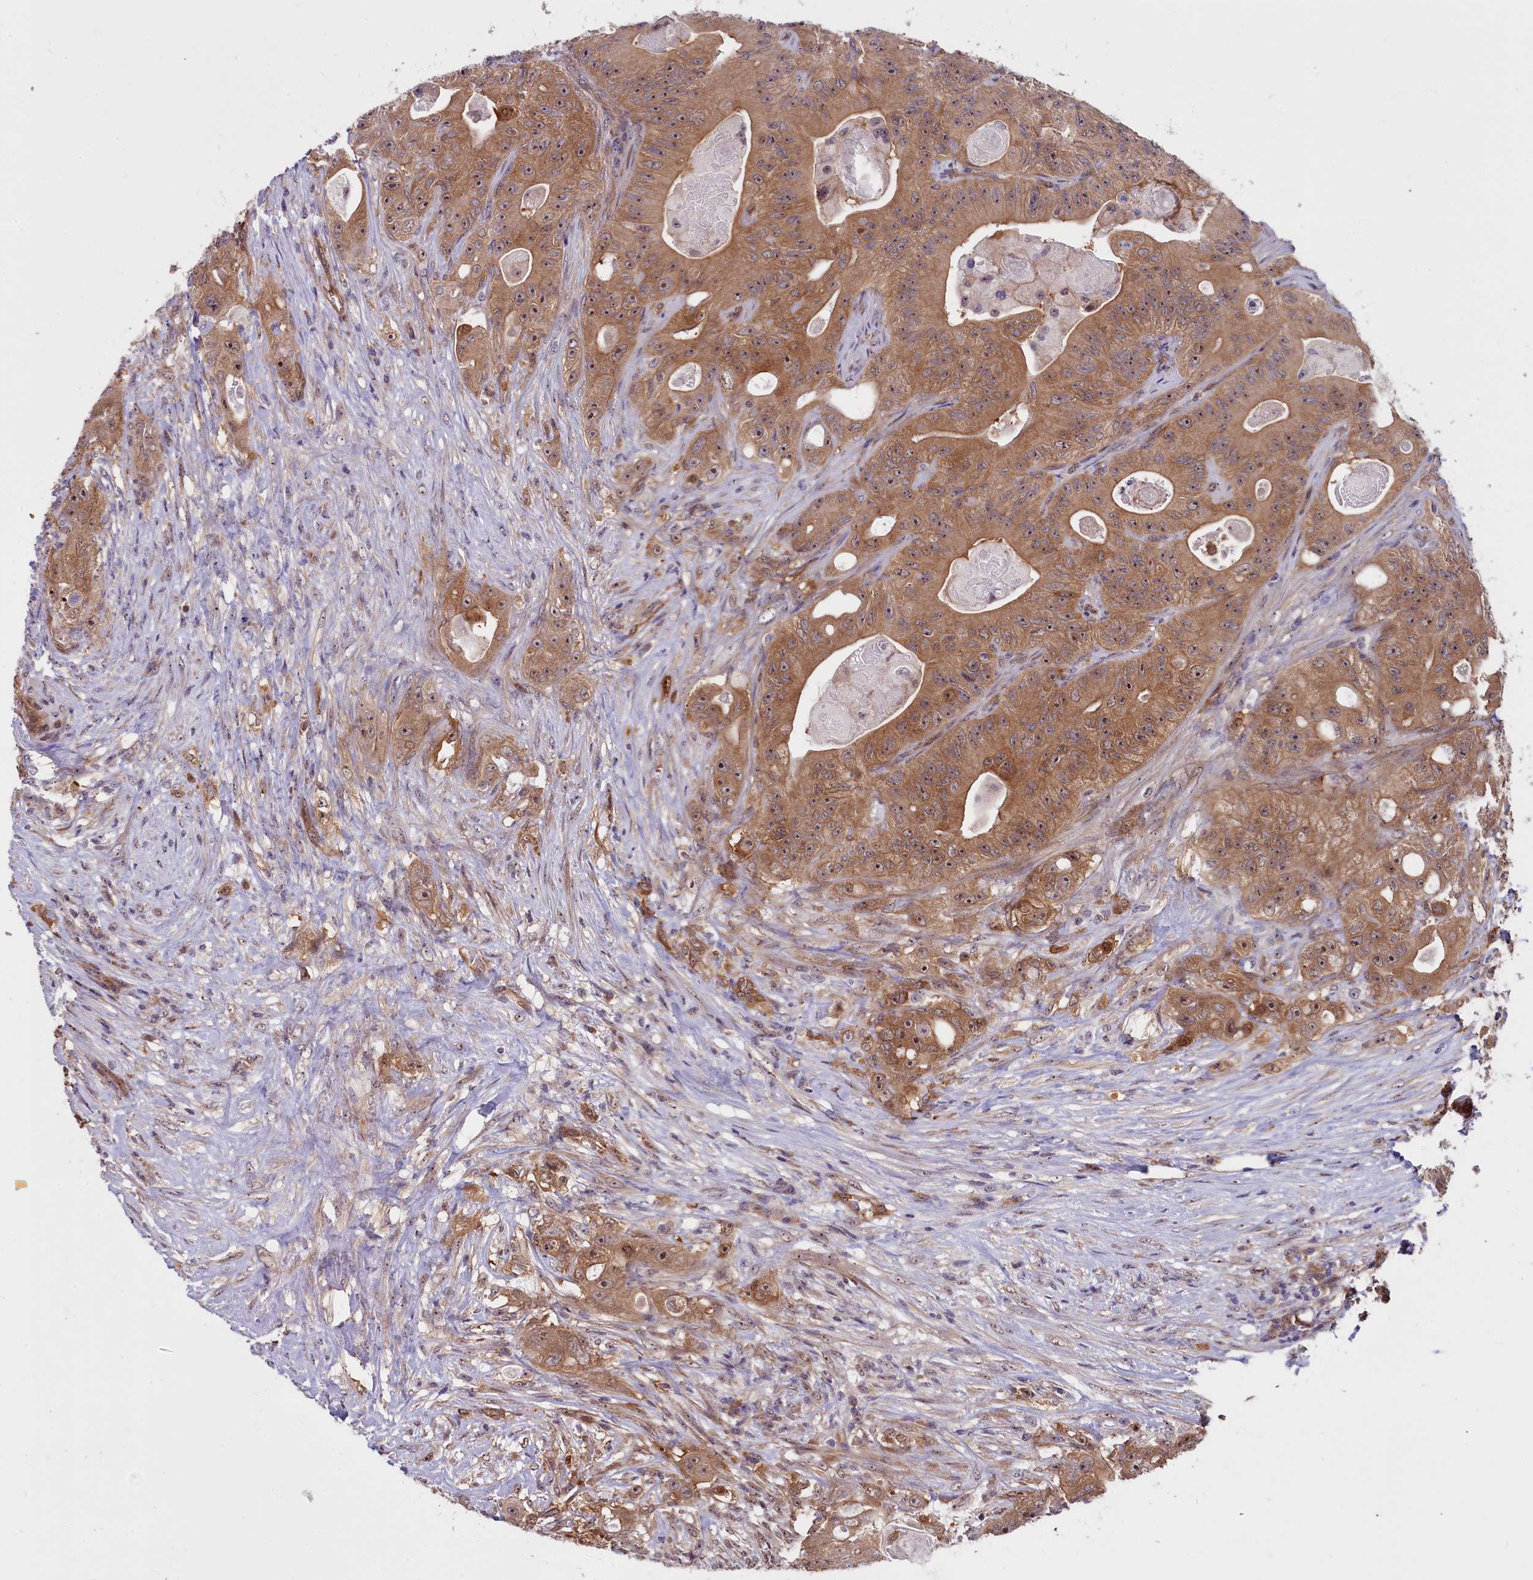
{"staining": {"intensity": "moderate", "quantity": ">75%", "location": "cytoplasmic/membranous,nuclear"}, "tissue": "colorectal cancer", "cell_type": "Tumor cells", "image_type": "cancer", "snomed": [{"axis": "morphology", "description": "Adenocarcinoma, NOS"}, {"axis": "topography", "description": "Colon"}], "caption": "Human colorectal cancer (adenocarcinoma) stained with a protein marker demonstrates moderate staining in tumor cells.", "gene": "BCAR1", "patient": {"sex": "female", "age": 46}}